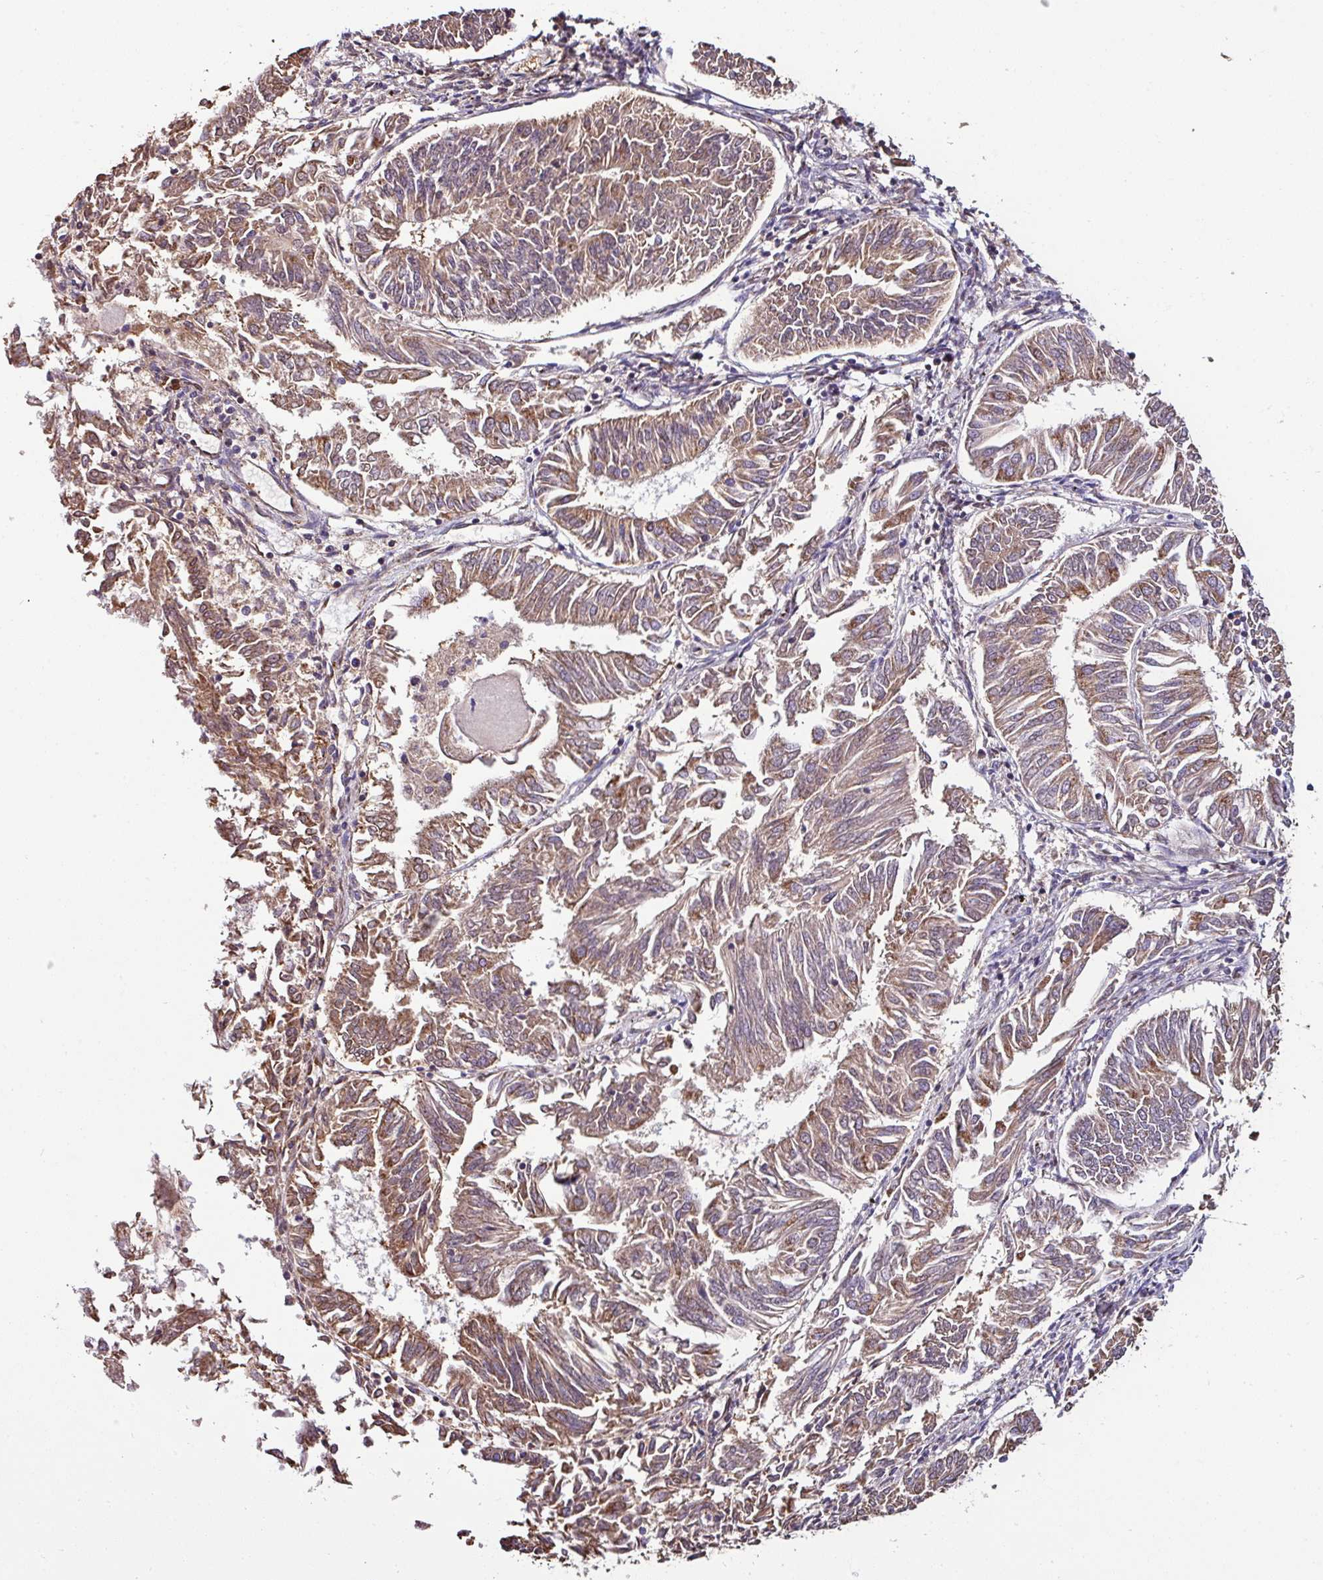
{"staining": {"intensity": "moderate", "quantity": ">75%", "location": "cytoplasmic/membranous"}, "tissue": "endometrial cancer", "cell_type": "Tumor cells", "image_type": "cancer", "snomed": [{"axis": "morphology", "description": "Adenocarcinoma, NOS"}, {"axis": "topography", "description": "Endometrium"}], "caption": "Moderate cytoplasmic/membranous protein positivity is present in about >75% of tumor cells in endometrial adenocarcinoma. (IHC, brightfield microscopy, high magnification).", "gene": "CPD", "patient": {"sex": "female", "age": 58}}